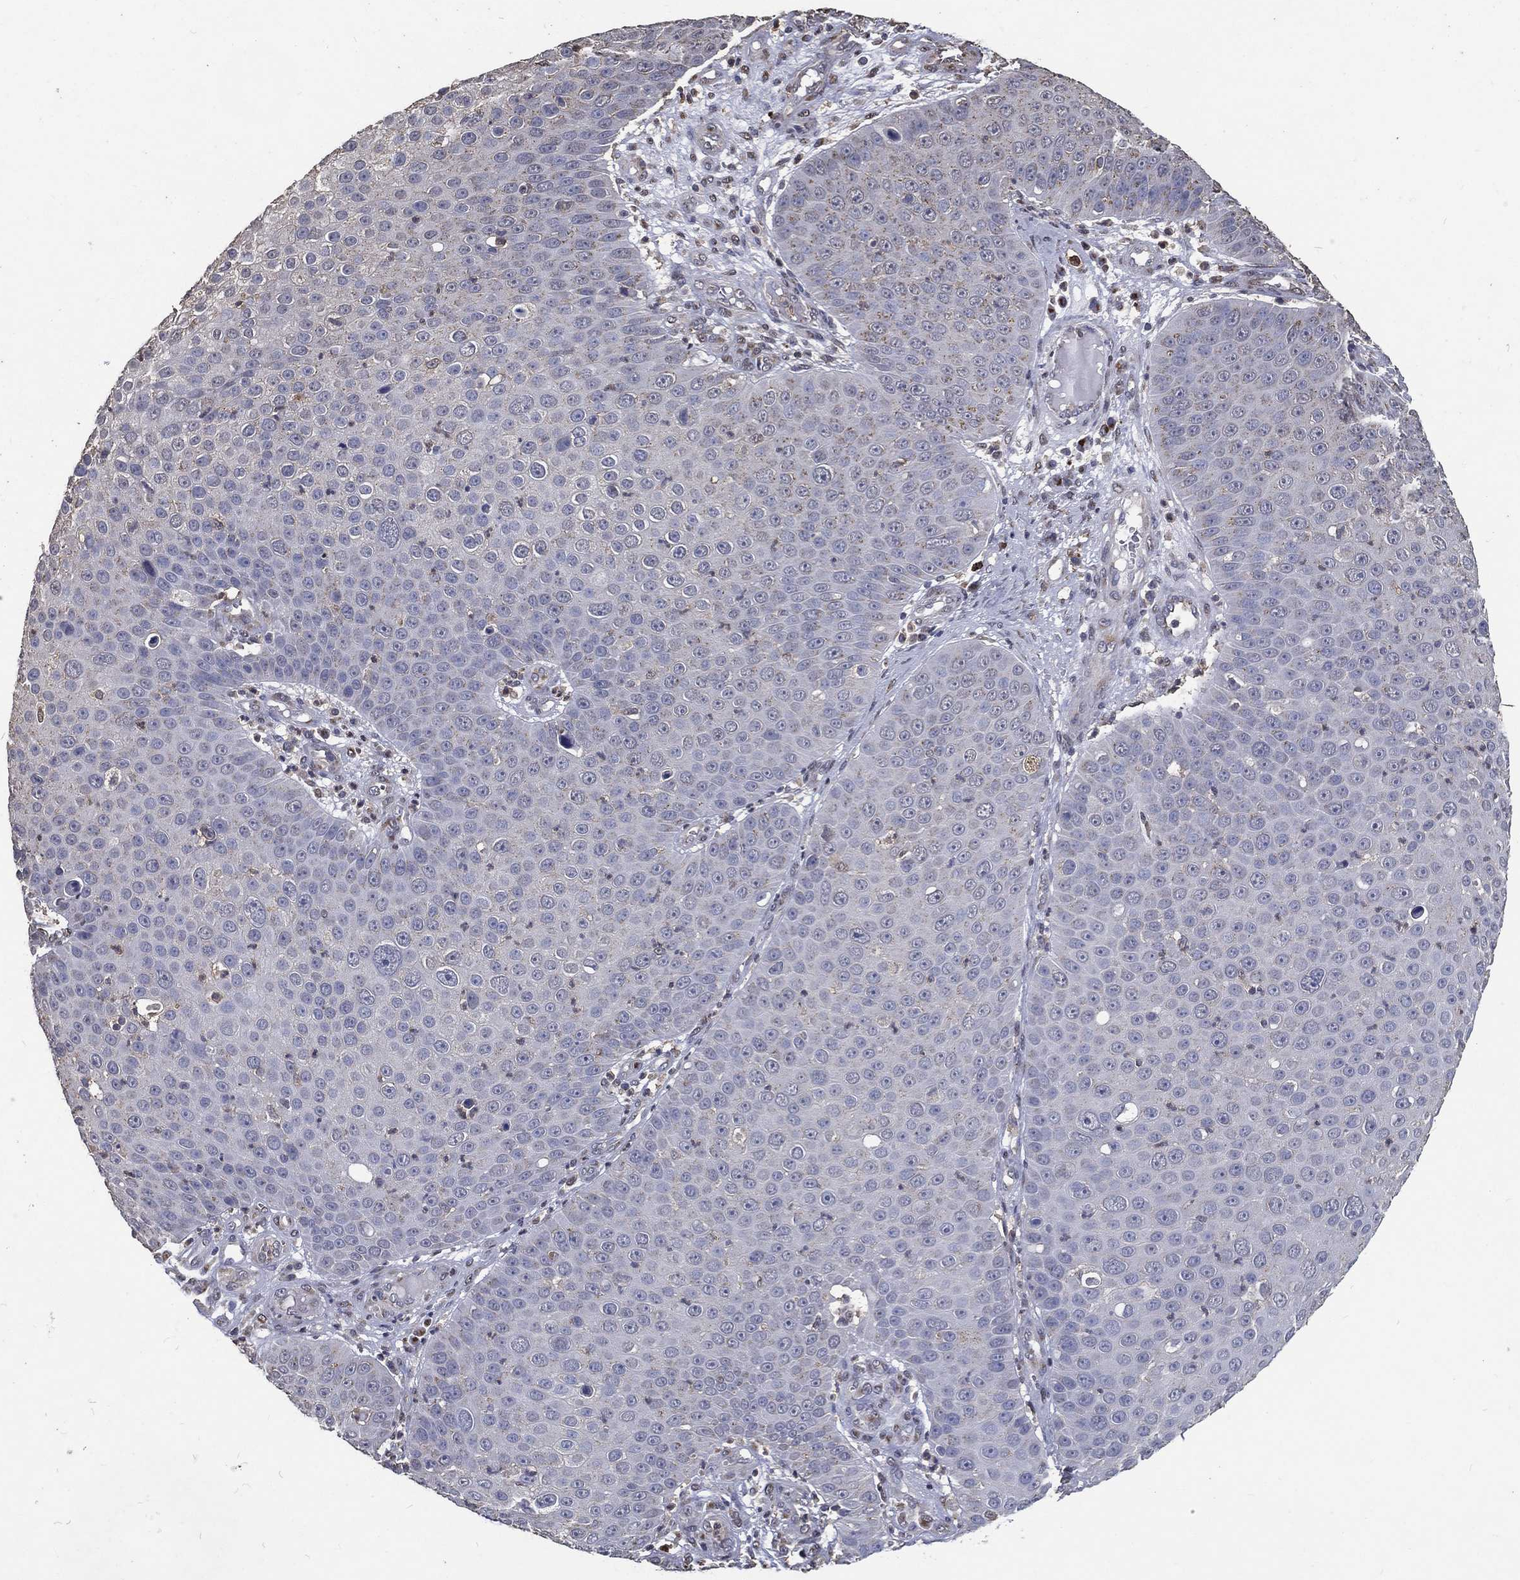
{"staining": {"intensity": "negative", "quantity": "none", "location": "none"}, "tissue": "skin cancer", "cell_type": "Tumor cells", "image_type": "cancer", "snomed": [{"axis": "morphology", "description": "Squamous cell carcinoma, NOS"}, {"axis": "topography", "description": "Skin"}], "caption": "Tumor cells are negative for protein expression in human skin squamous cell carcinoma.", "gene": "GPR183", "patient": {"sex": "male", "age": 71}}